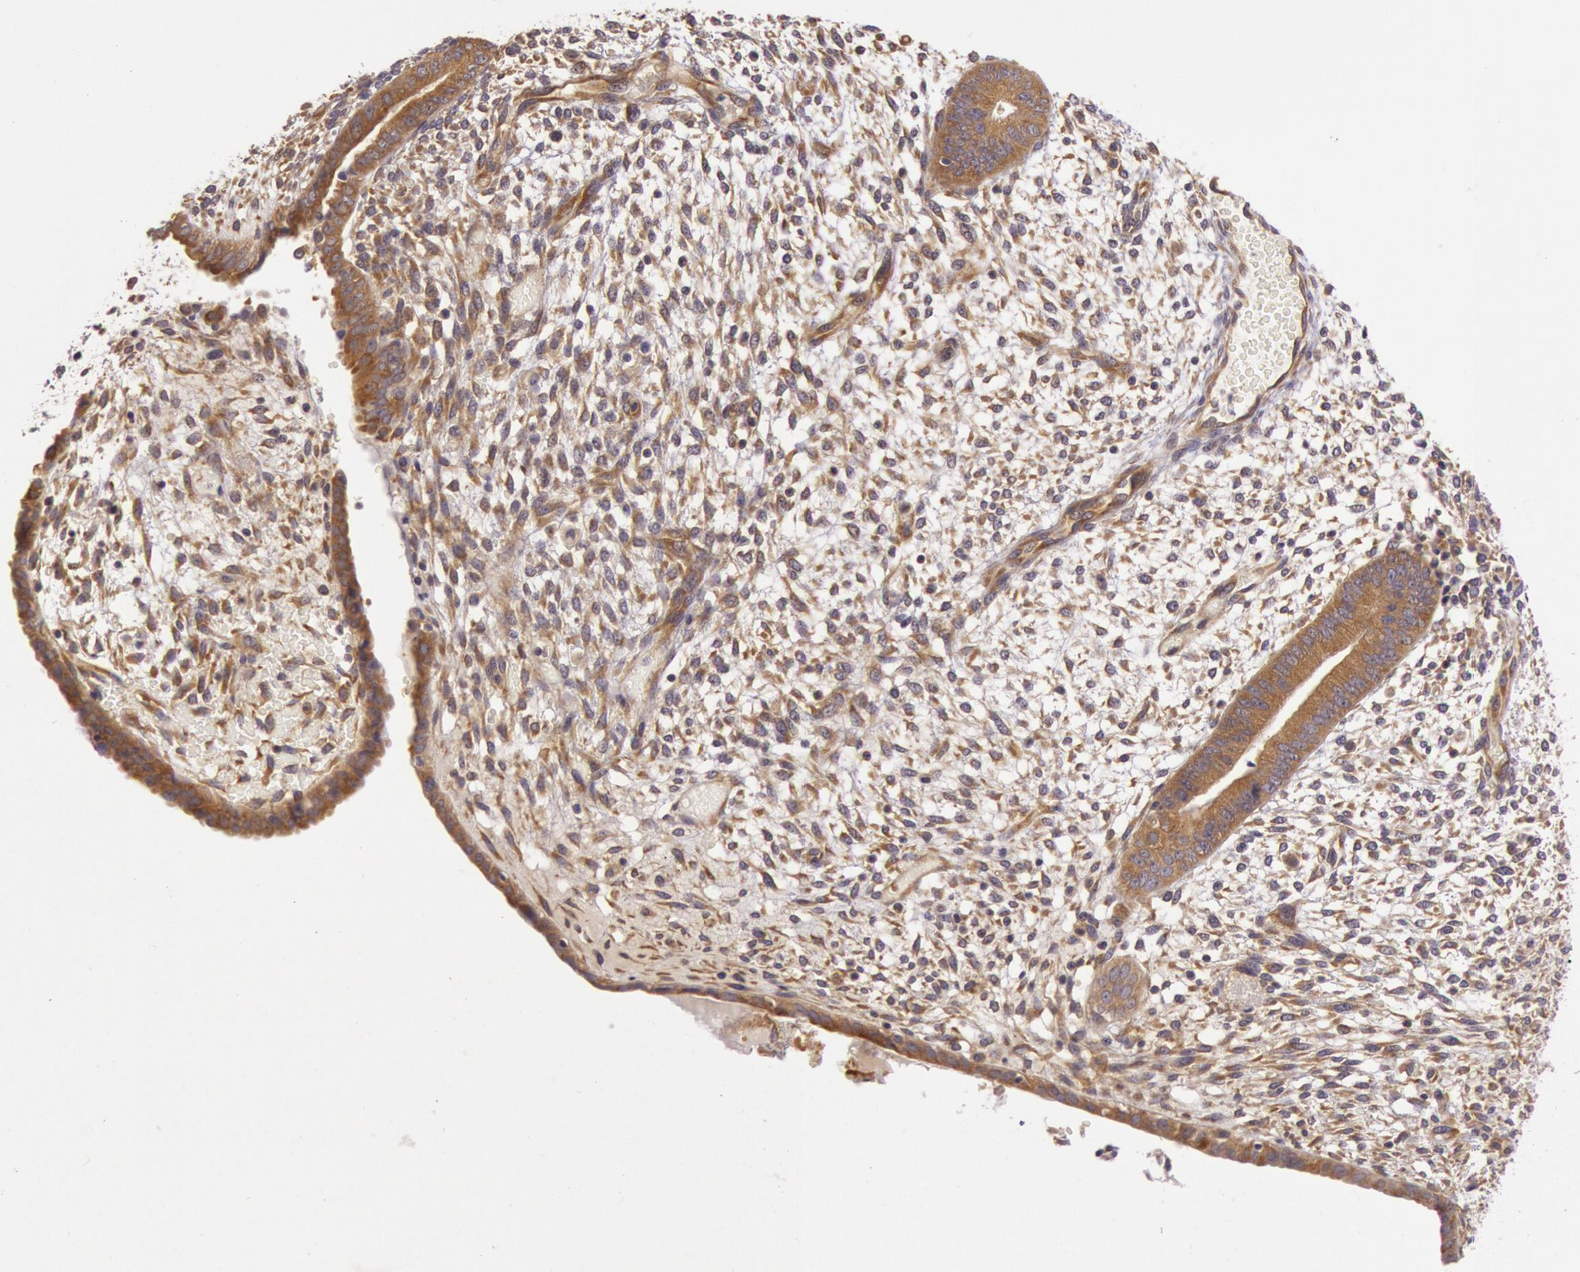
{"staining": {"intensity": "moderate", "quantity": ">75%", "location": "cytoplasmic/membranous"}, "tissue": "endometrium", "cell_type": "Cells in endometrial stroma", "image_type": "normal", "snomed": [{"axis": "morphology", "description": "Normal tissue, NOS"}, {"axis": "topography", "description": "Endometrium"}], "caption": "Endometrium stained for a protein (brown) displays moderate cytoplasmic/membranous positive staining in about >75% of cells in endometrial stroma.", "gene": "CHUK", "patient": {"sex": "female", "age": 42}}